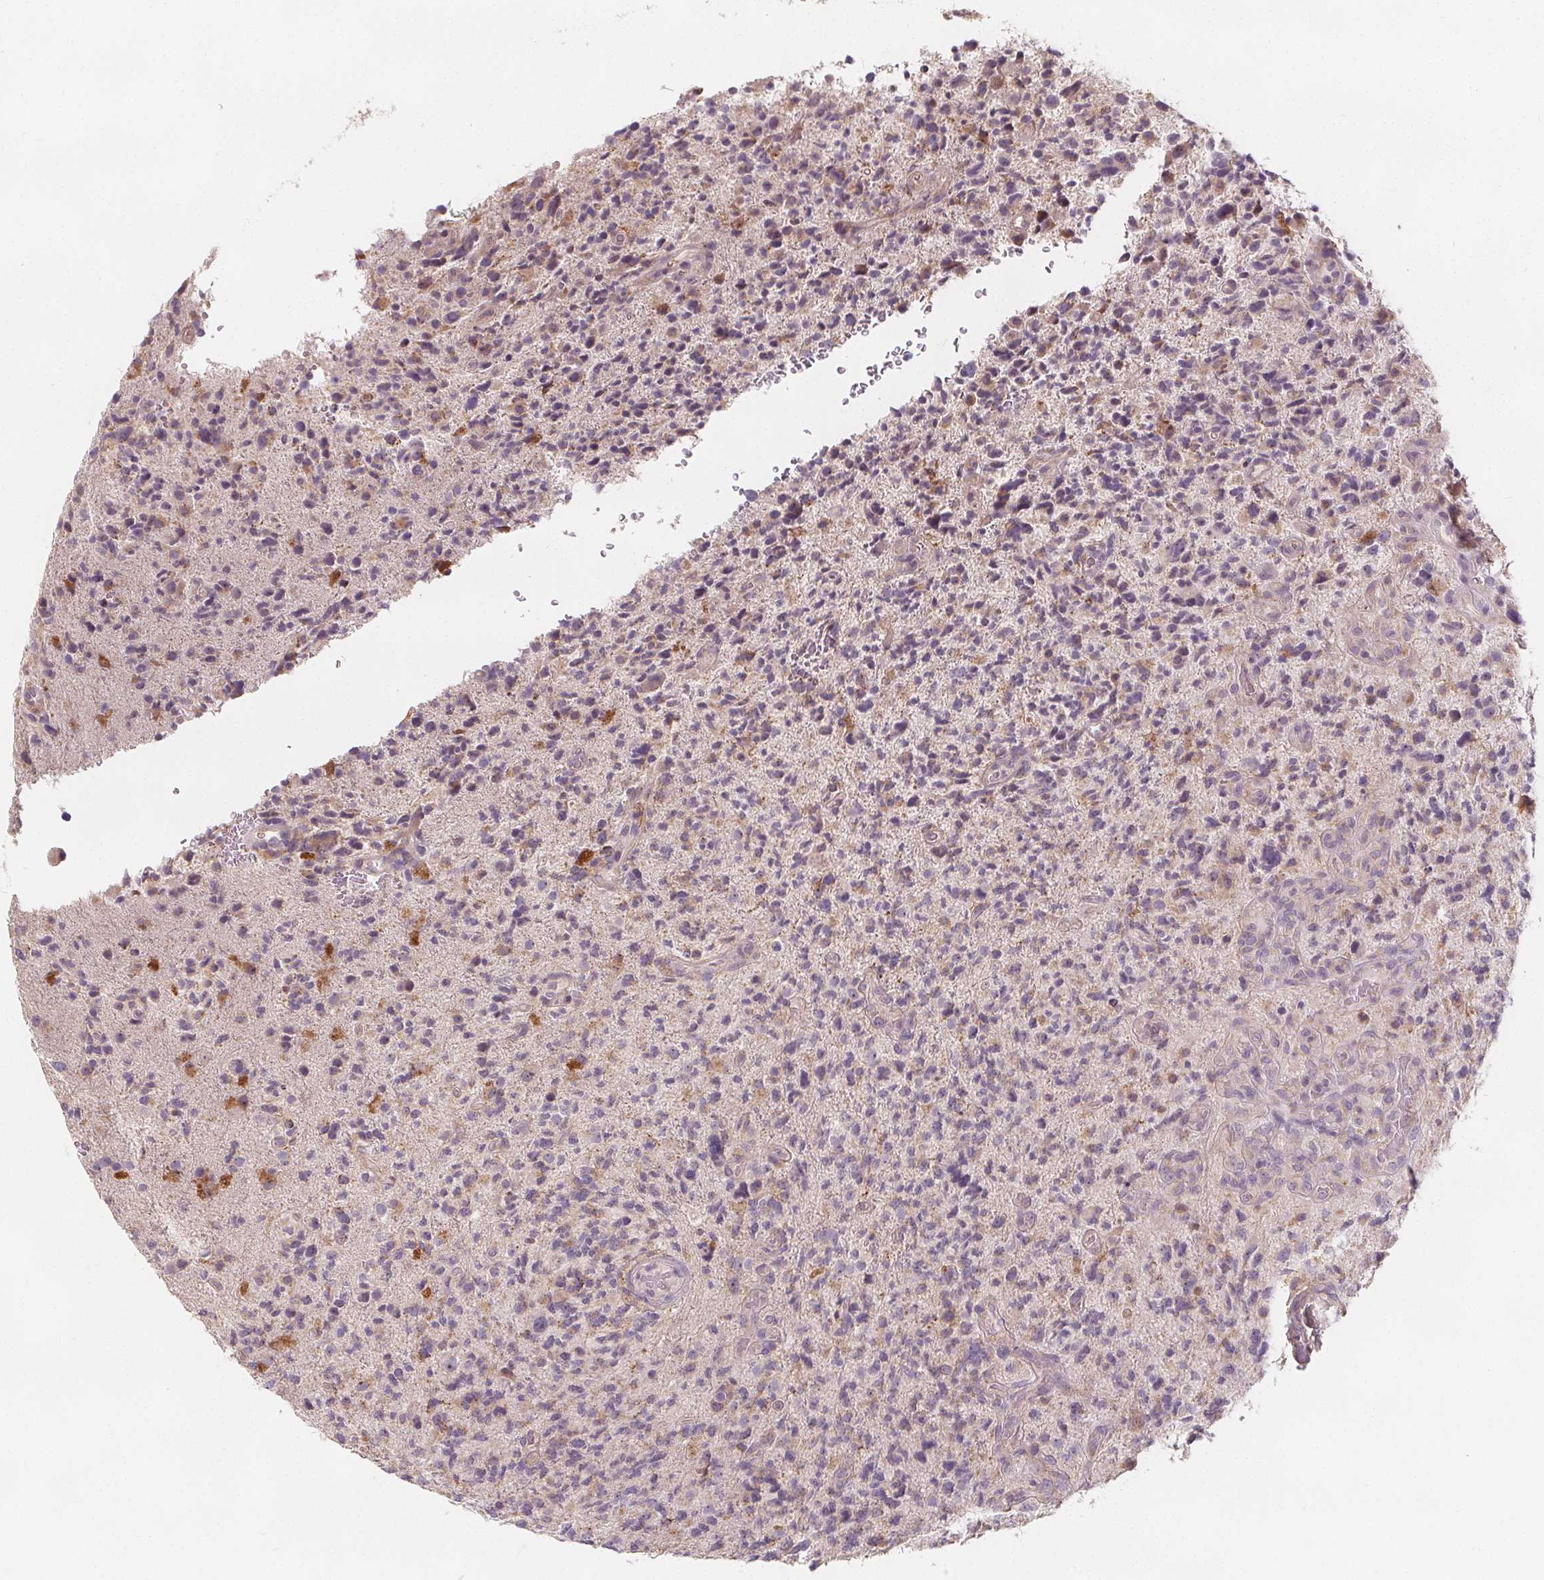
{"staining": {"intensity": "negative", "quantity": "none", "location": "none"}, "tissue": "glioma", "cell_type": "Tumor cells", "image_type": "cancer", "snomed": [{"axis": "morphology", "description": "Glioma, malignant, High grade"}, {"axis": "topography", "description": "Brain"}], "caption": "High power microscopy image of an IHC image of high-grade glioma (malignant), revealing no significant staining in tumor cells. (DAB immunohistochemistry visualized using brightfield microscopy, high magnification).", "gene": "DRC3", "patient": {"sex": "female", "age": 71}}